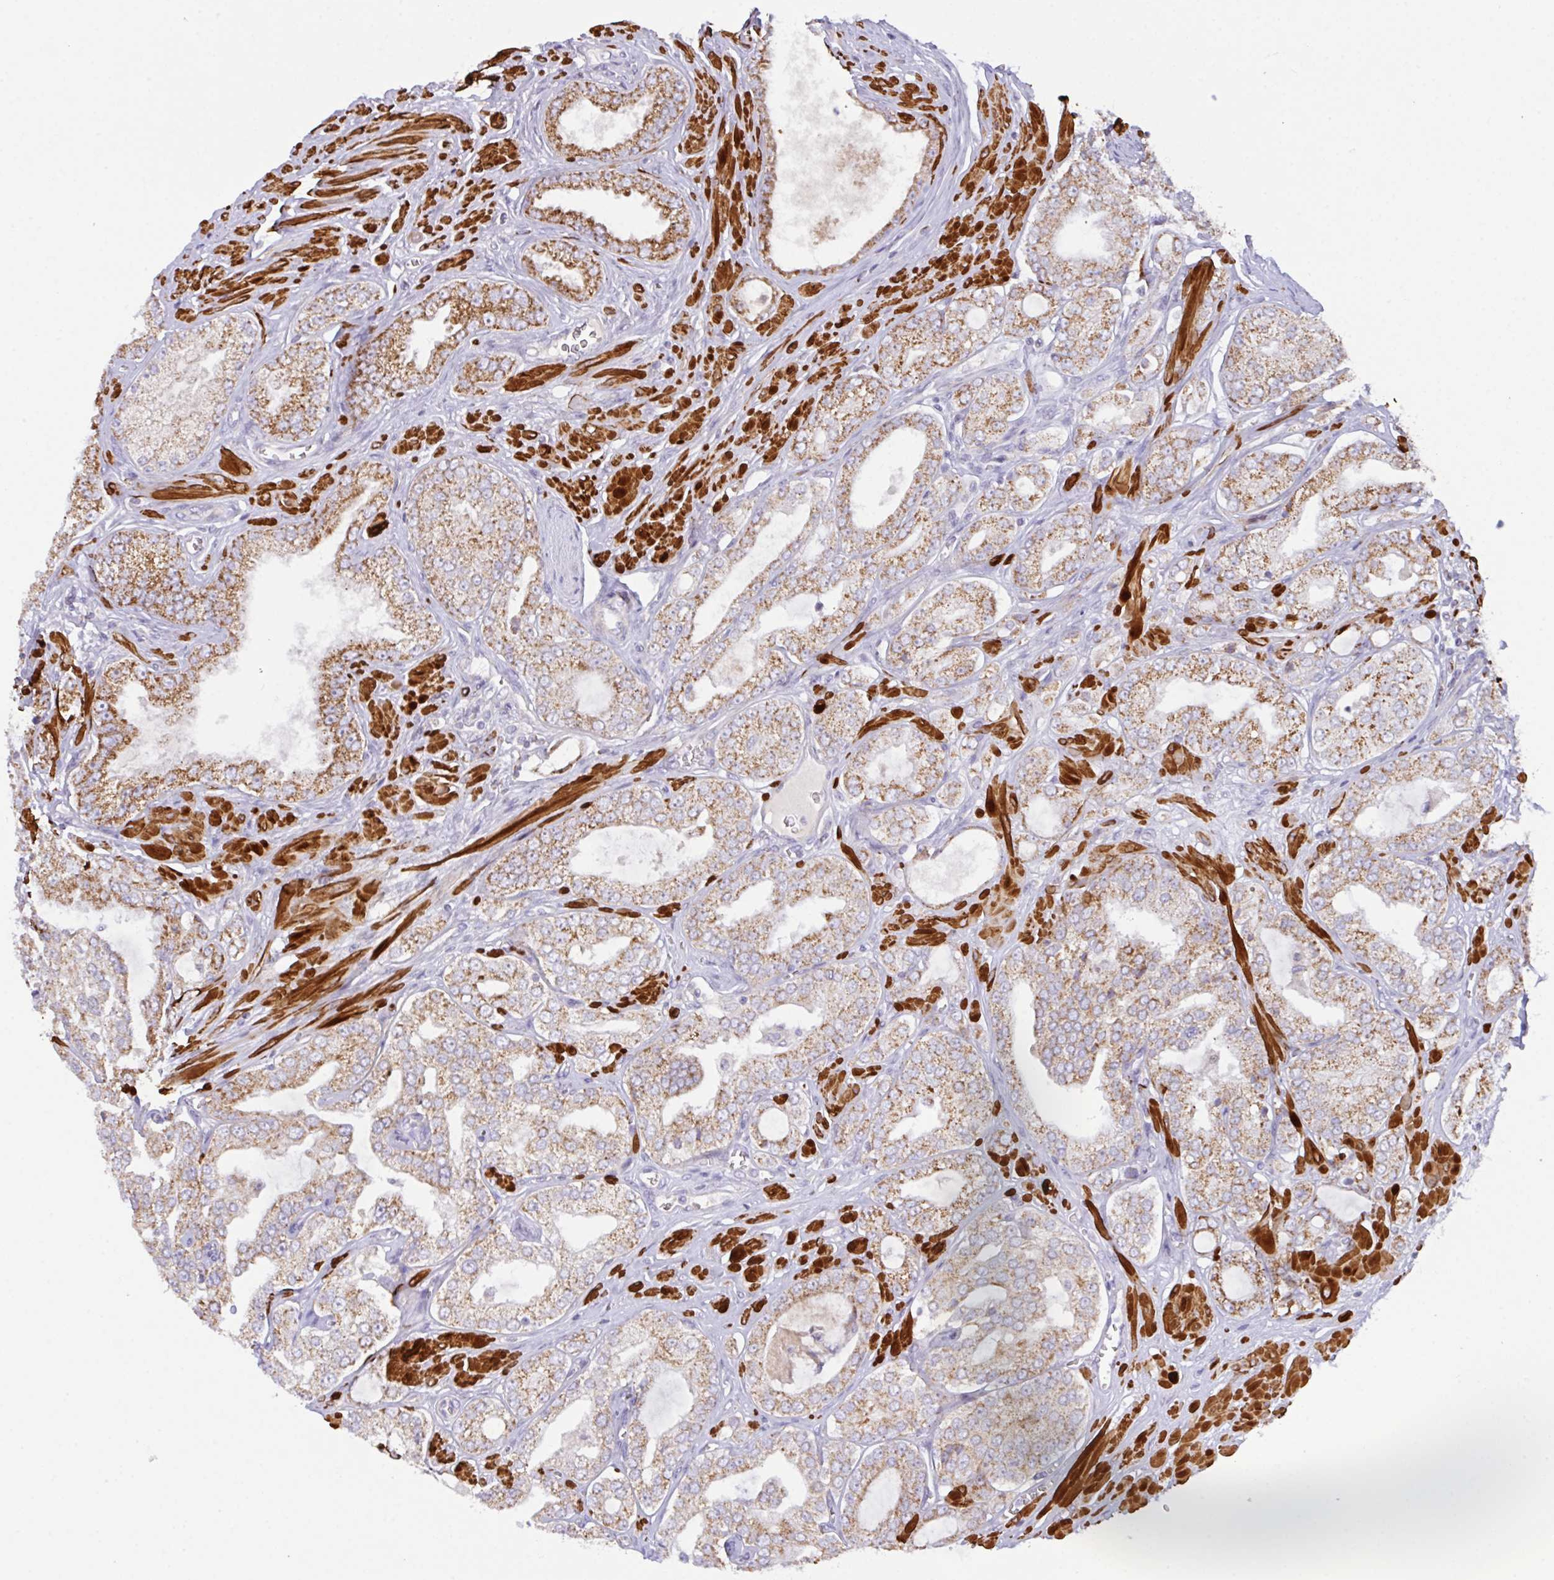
{"staining": {"intensity": "moderate", "quantity": ">75%", "location": "cytoplasmic/membranous"}, "tissue": "prostate cancer", "cell_type": "Tumor cells", "image_type": "cancer", "snomed": [{"axis": "morphology", "description": "Adenocarcinoma, High grade"}, {"axis": "topography", "description": "Prostate"}], "caption": "IHC staining of high-grade adenocarcinoma (prostate), which shows medium levels of moderate cytoplasmic/membranous expression in about >75% of tumor cells indicating moderate cytoplasmic/membranous protein staining. The staining was performed using DAB (brown) for protein detection and nuclei were counterstained in hematoxylin (blue).", "gene": "CHDH", "patient": {"sex": "male", "age": 66}}